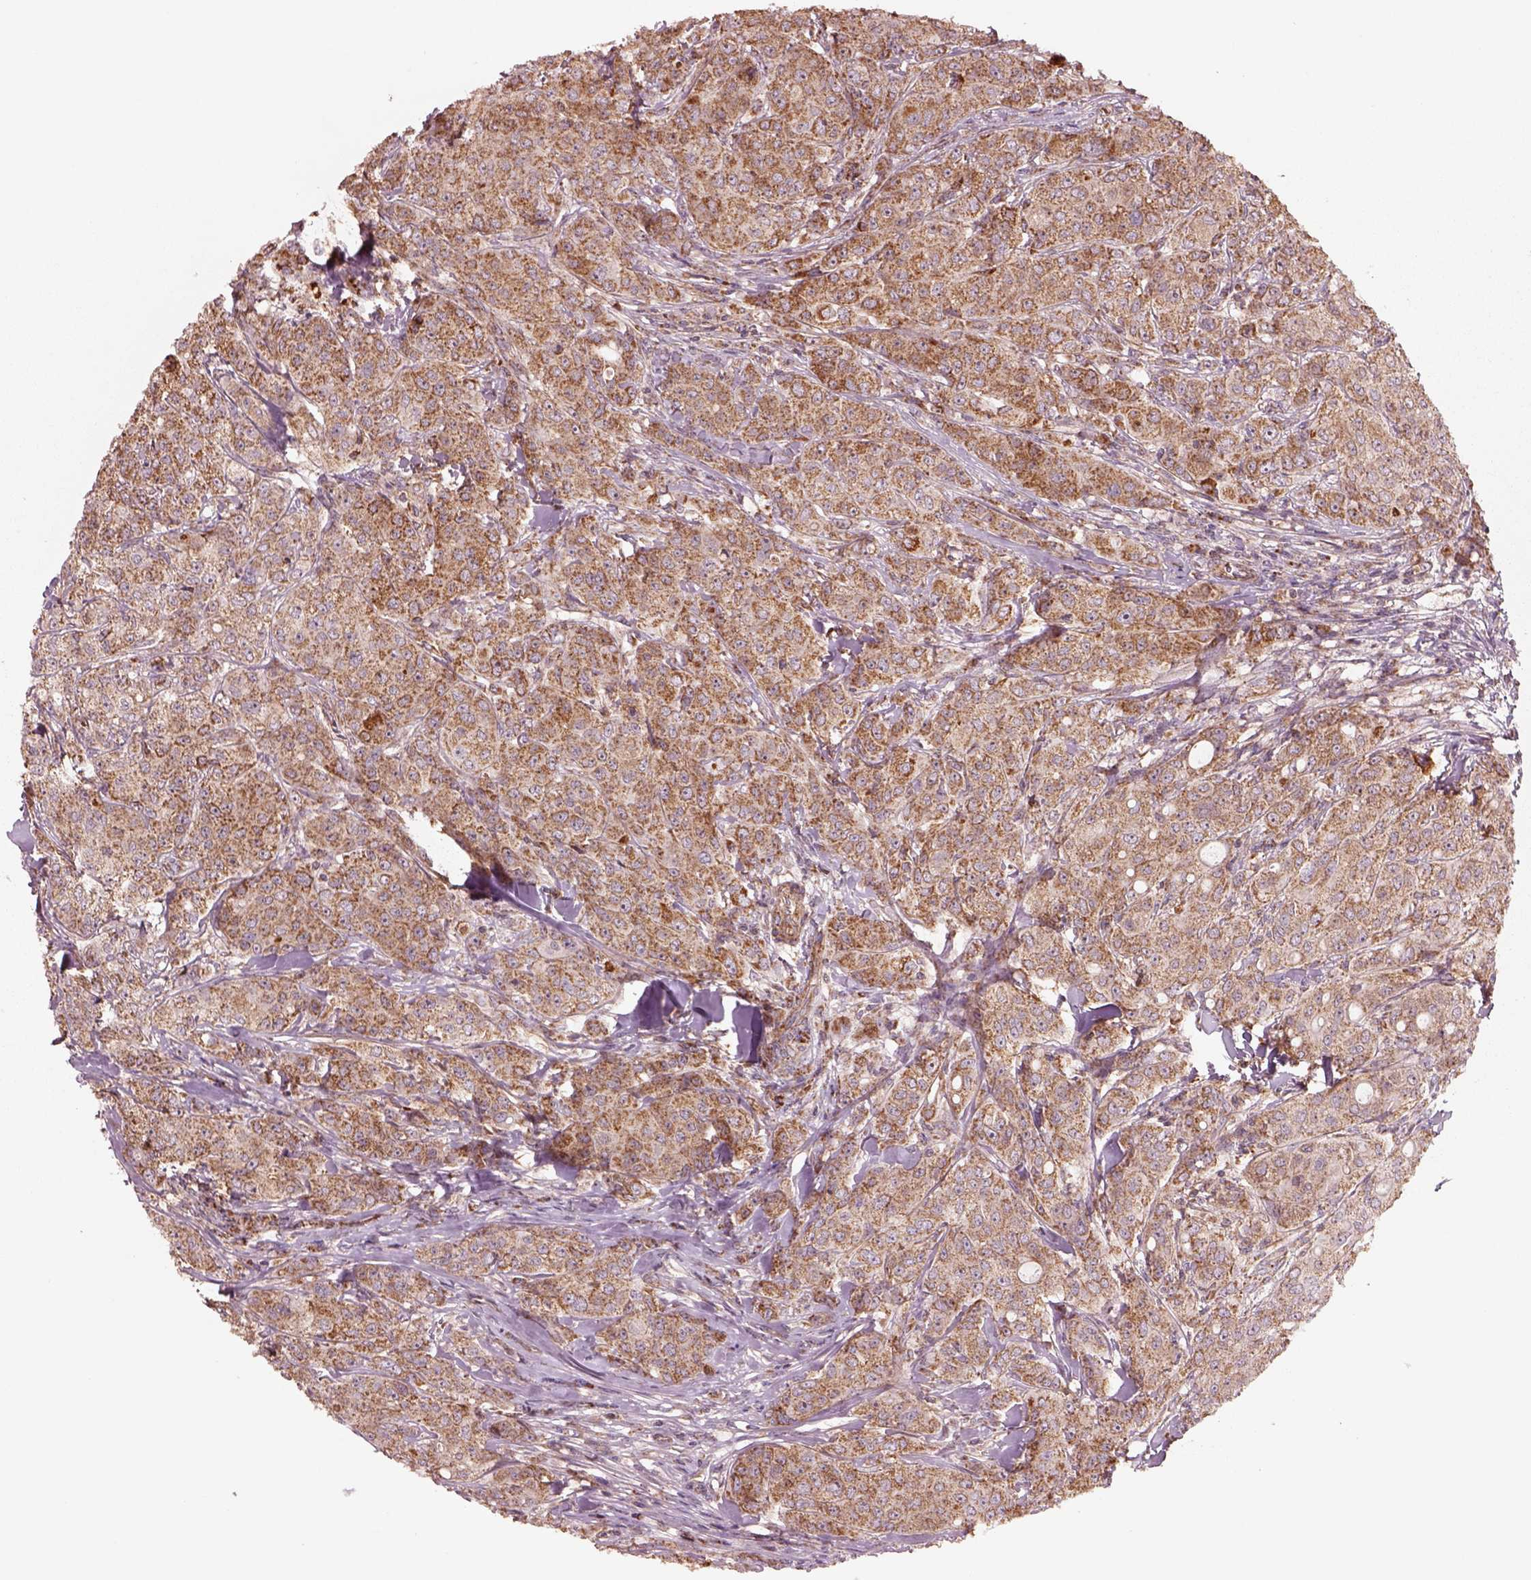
{"staining": {"intensity": "moderate", "quantity": ">75%", "location": "cytoplasmic/membranous"}, "tissue": "breast cancer", "cell_type": "Tumor cells", "image_type": "cancer", "snomed": [{"axis": "morphology", "description": "Duct carcinoma"}, {"axis": "topography", "description": "Breast"}], "caption": "This micrograph demonstrates immunohistochemistry (IHC) staining of human breast cancer (infiltrating ductal carcinoma), with medium moderate cytoplasmic/membranous positivity in about >75% of tumor cells.", "gene": "SLC25A5", "patient": {"sex": "female", "age": 43}}